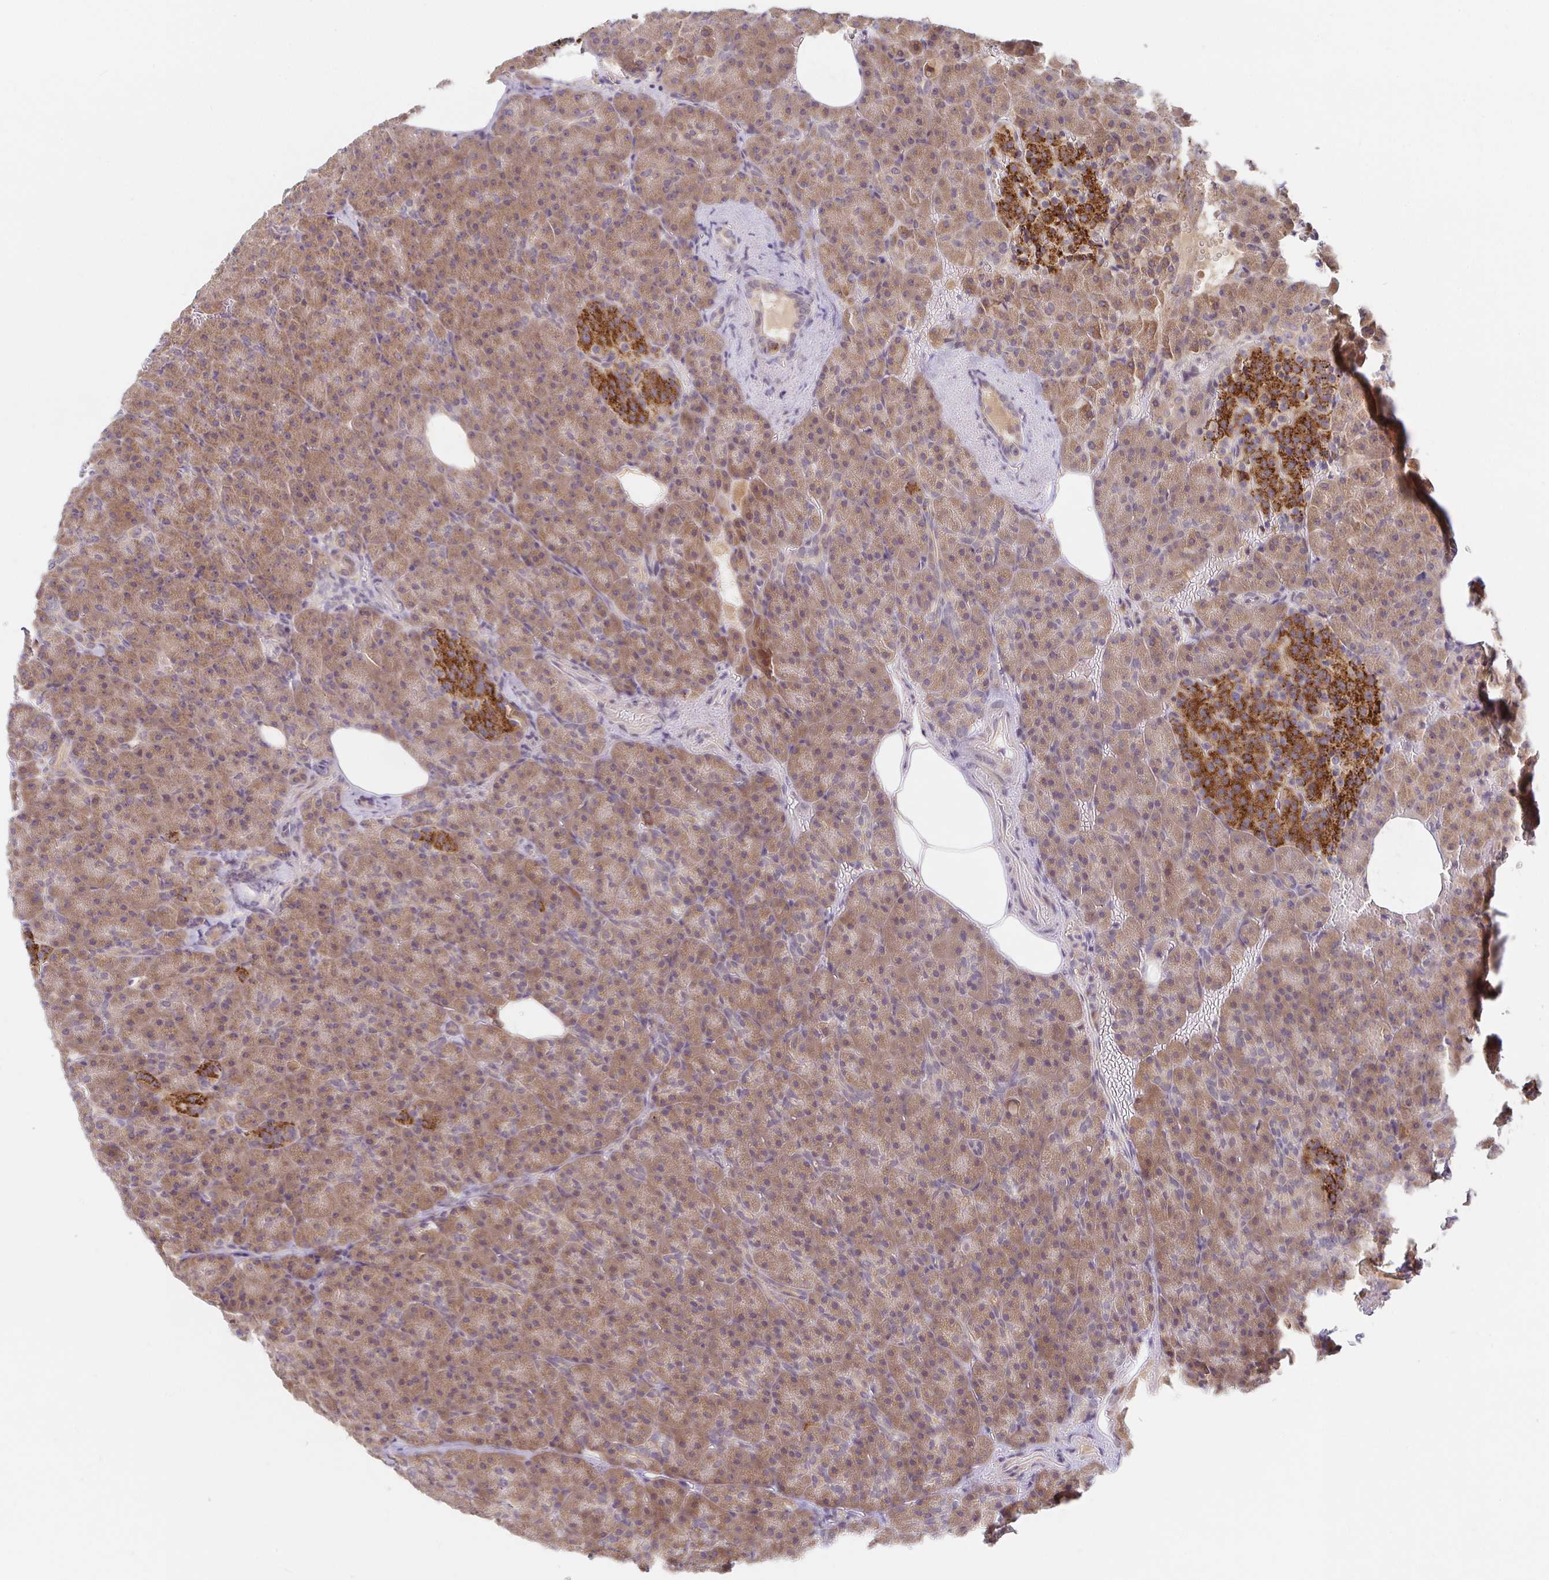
{"staining": {"intensity": "moderate", "quantity": ">75%", "location": "cytoplasmic/membranous"}, "tissue": "pancreas", "cell_type": "Exocrine glandular cells", "image_type": "normal", "snomed": [{"axis": "morphology", "description": "Normal tissue, NOS"}, {"axis": "topography", "description": "Pancreas"}], "caption": "Immunohistochemistry (IHC) (DAB) staining of normal pancreas shows moderate cytoplasmic/membranous protein expression in about >75% of exocrine glandular cells.", "gene": "LARP1", "patient": {"sex": "female", "age": 74}}